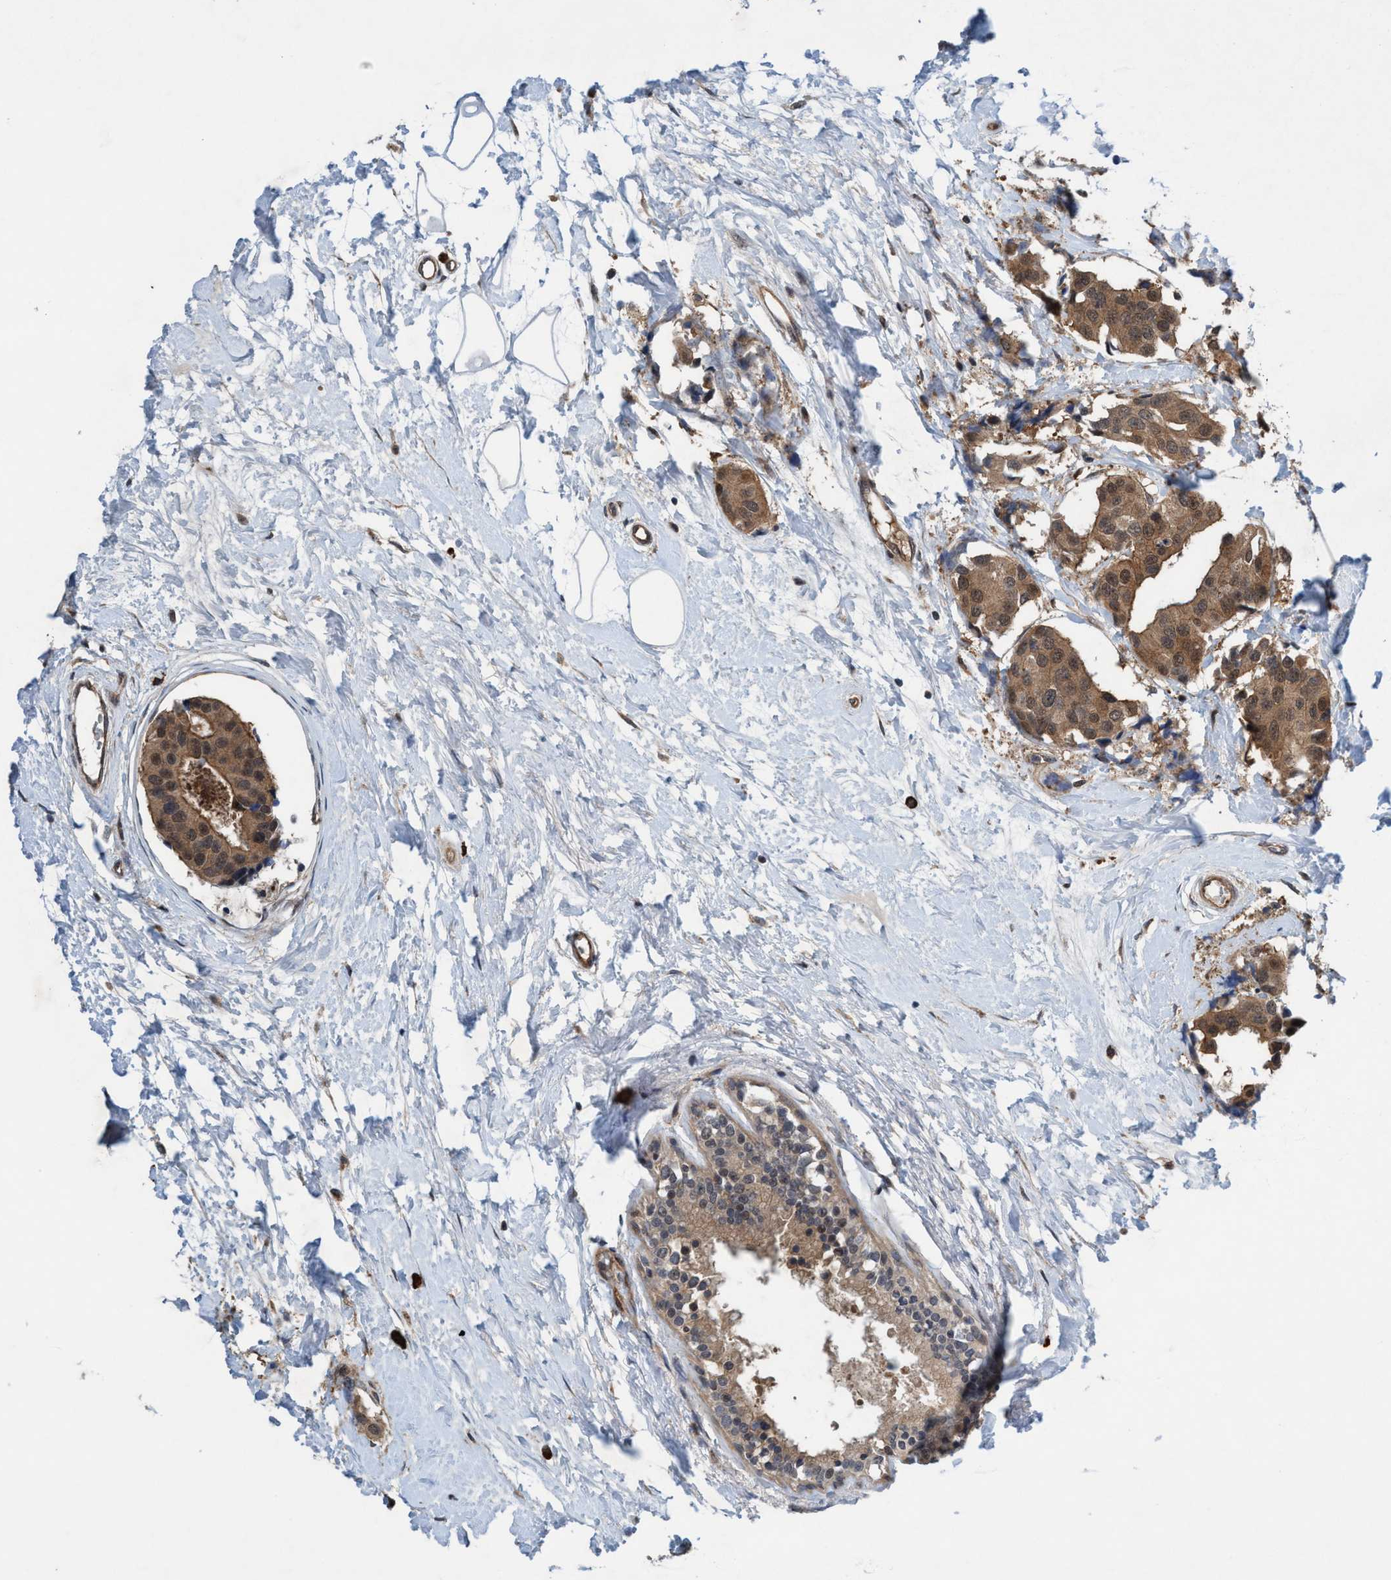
{"staining": {"intensity": "moderate", "quantity": ">75%", "location": "cytoplasmic/membranous"}, "tissue": "breast cancer", "cell_type": "Tumor cells", "image_type": "cancer", "snomed": [{"axis": "morphology", "description": "Normal tissue, NOS"}, {"axis": "morphology", "description": "Duct carcinoma"}, {"axis": "topography", "description": "Breast"}], "caption": "A brown stain highlights moderate cytoplasmic/membranous expression of a protein in human infiltrating ductal carcinoma (breast) tumor cells.", "gene": "TRIM65", "patient": {"sex": "female", "age": 39}}